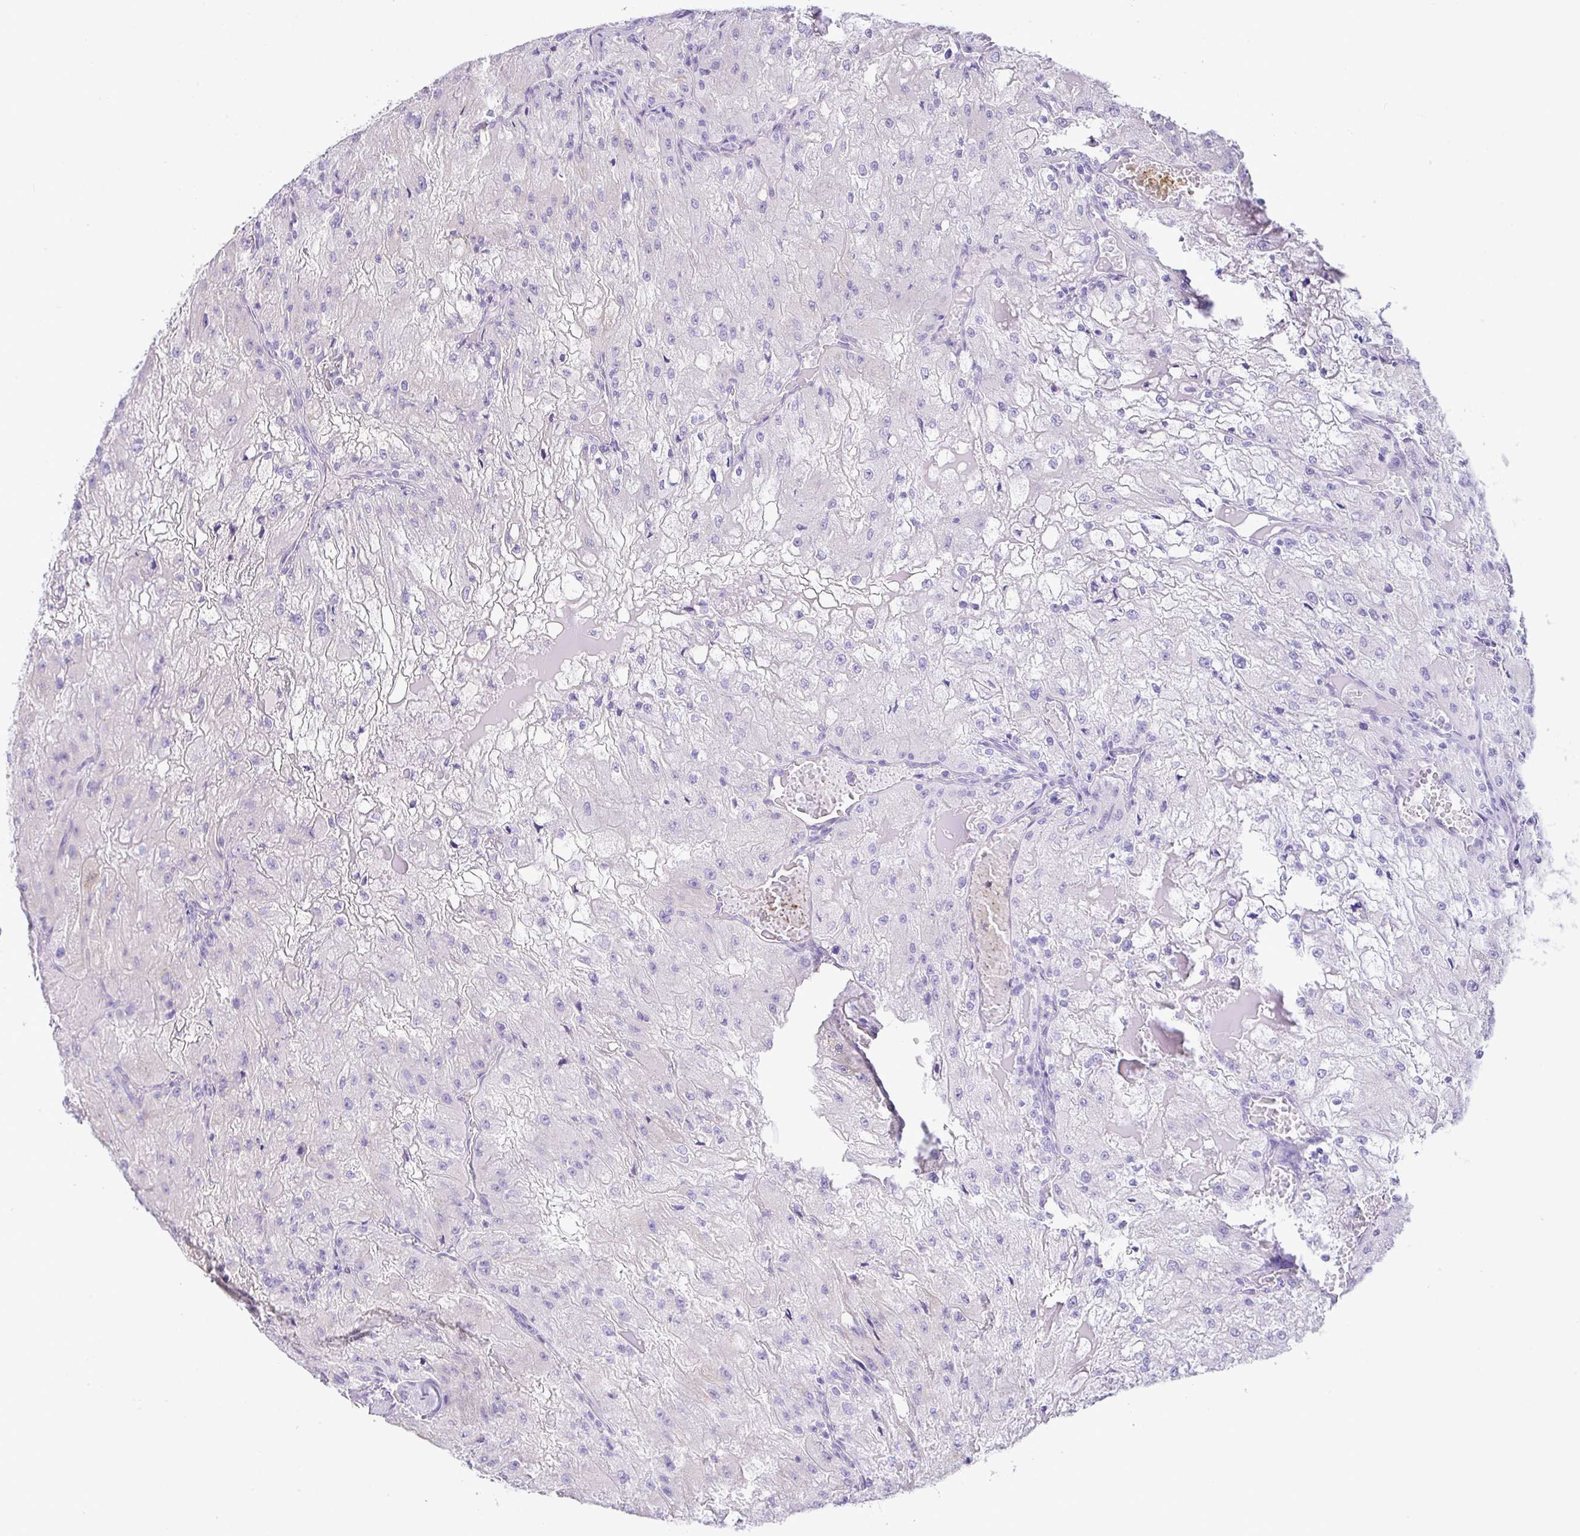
{"staining": {"intensity": "negative", "quantity": "none", "location": "none"}, "tissue": "renal cancer", "cell_type": "Tumor cells", "image_type": "cancer", "snomed": [{"axis": "morphology", "description": "Adenocarcinoma, NOS"}, {"axis": "topography", "description": "Kidney"}], "caption": "Immunohistochemistry (IHC) photomicrograph of renal cancer stained for a protein (brown), which reveals no staining in tumor cells.", "gene": "FAM177A1", "patient": {"sex": "female", "age": 74}}